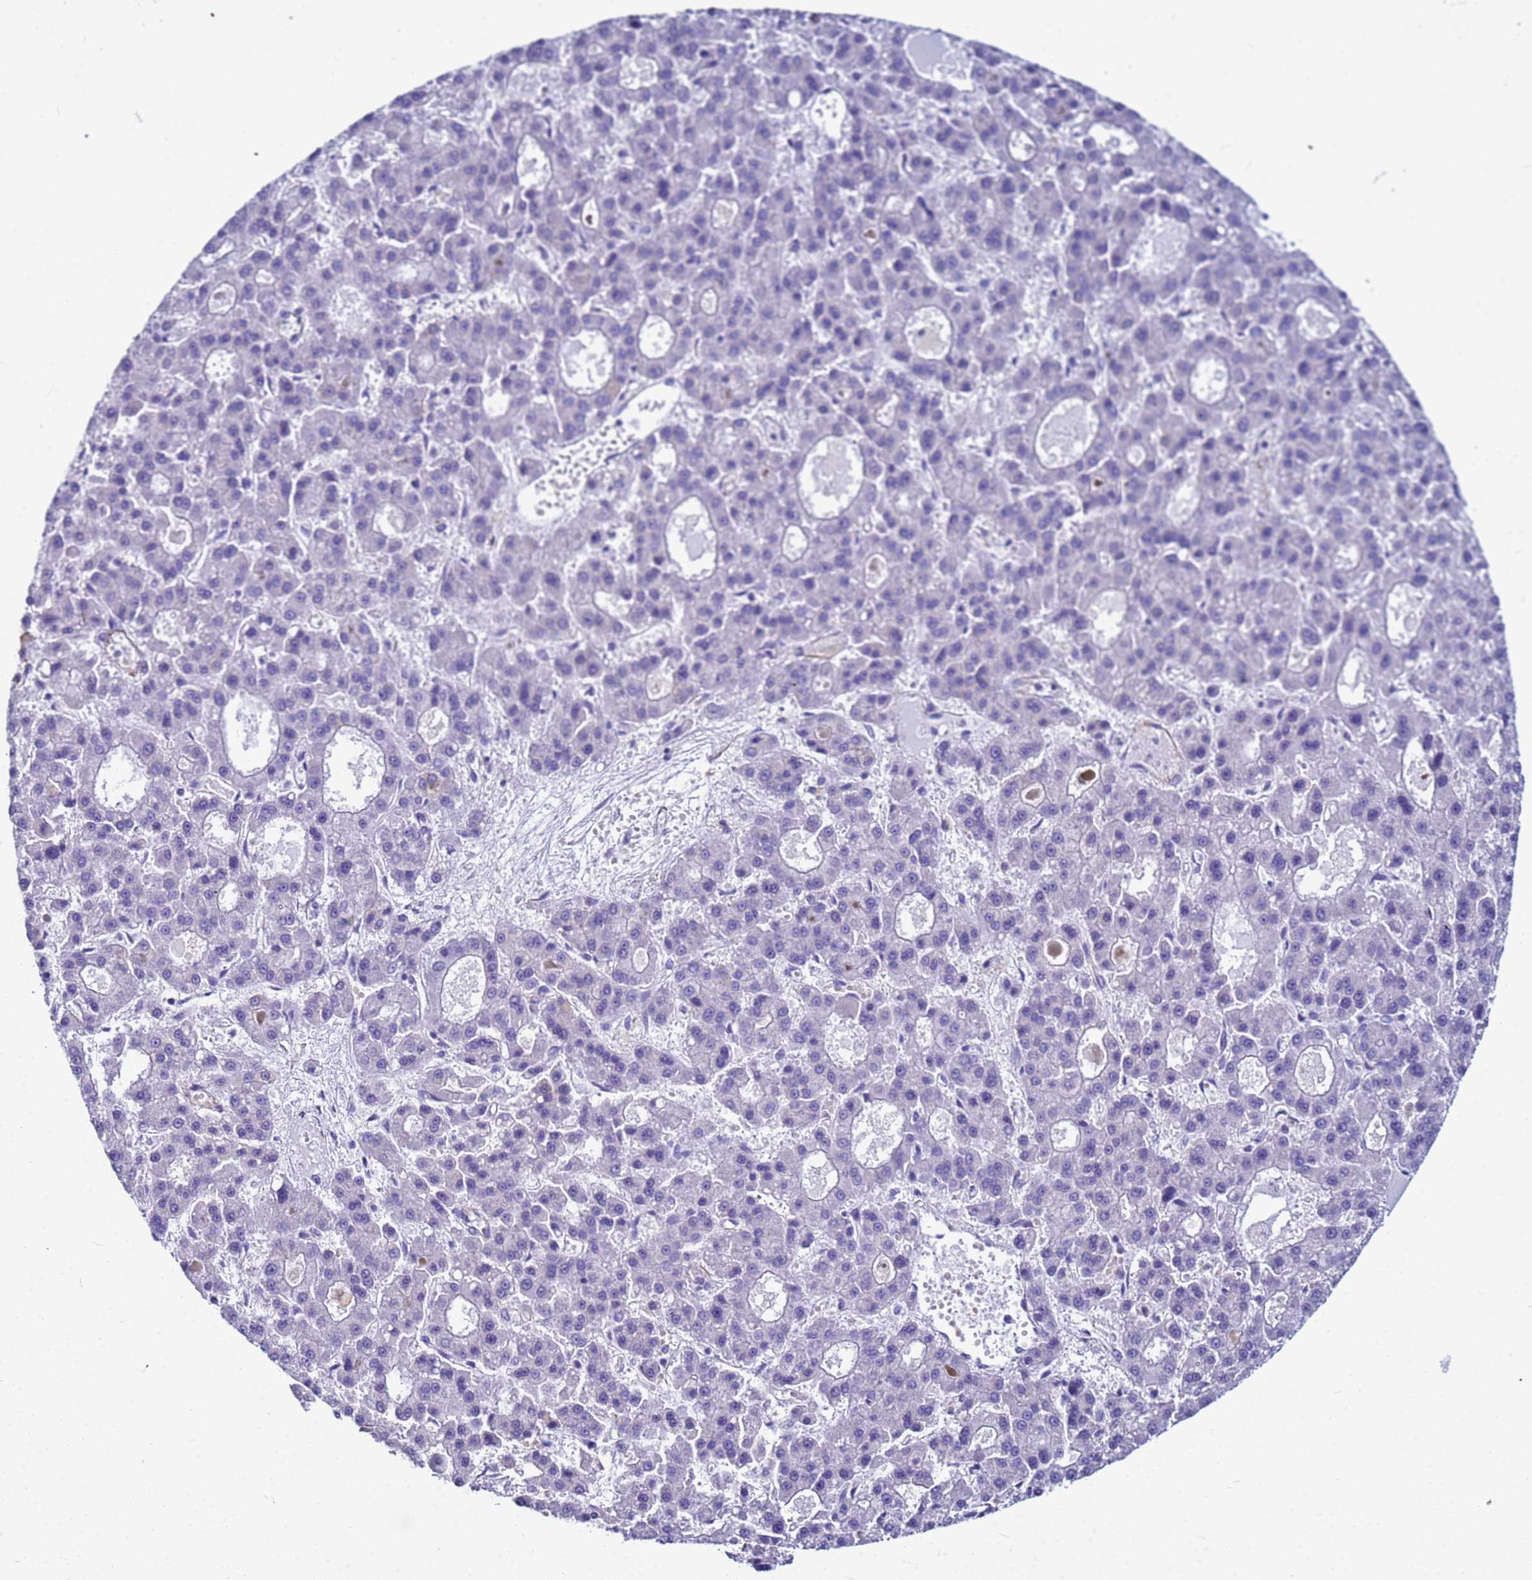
{"staining": {"intensity": "negative", "quantity": "none", "location": "none"}, "tissue": "liver cancer", "cell_type": "Tumor cells", "image_type": "cancer", "snomed": [{"axis": "morphology", "description": "Carcinoma, Hepatocellular, NOS"}, {"axis": "topography", "description": "Liver"}], "caption": "An image of human liver cancer is negative for staining in tumor cells.", "gene": "UBXN2B", "patient": {"sex": "male", "age": 70}}